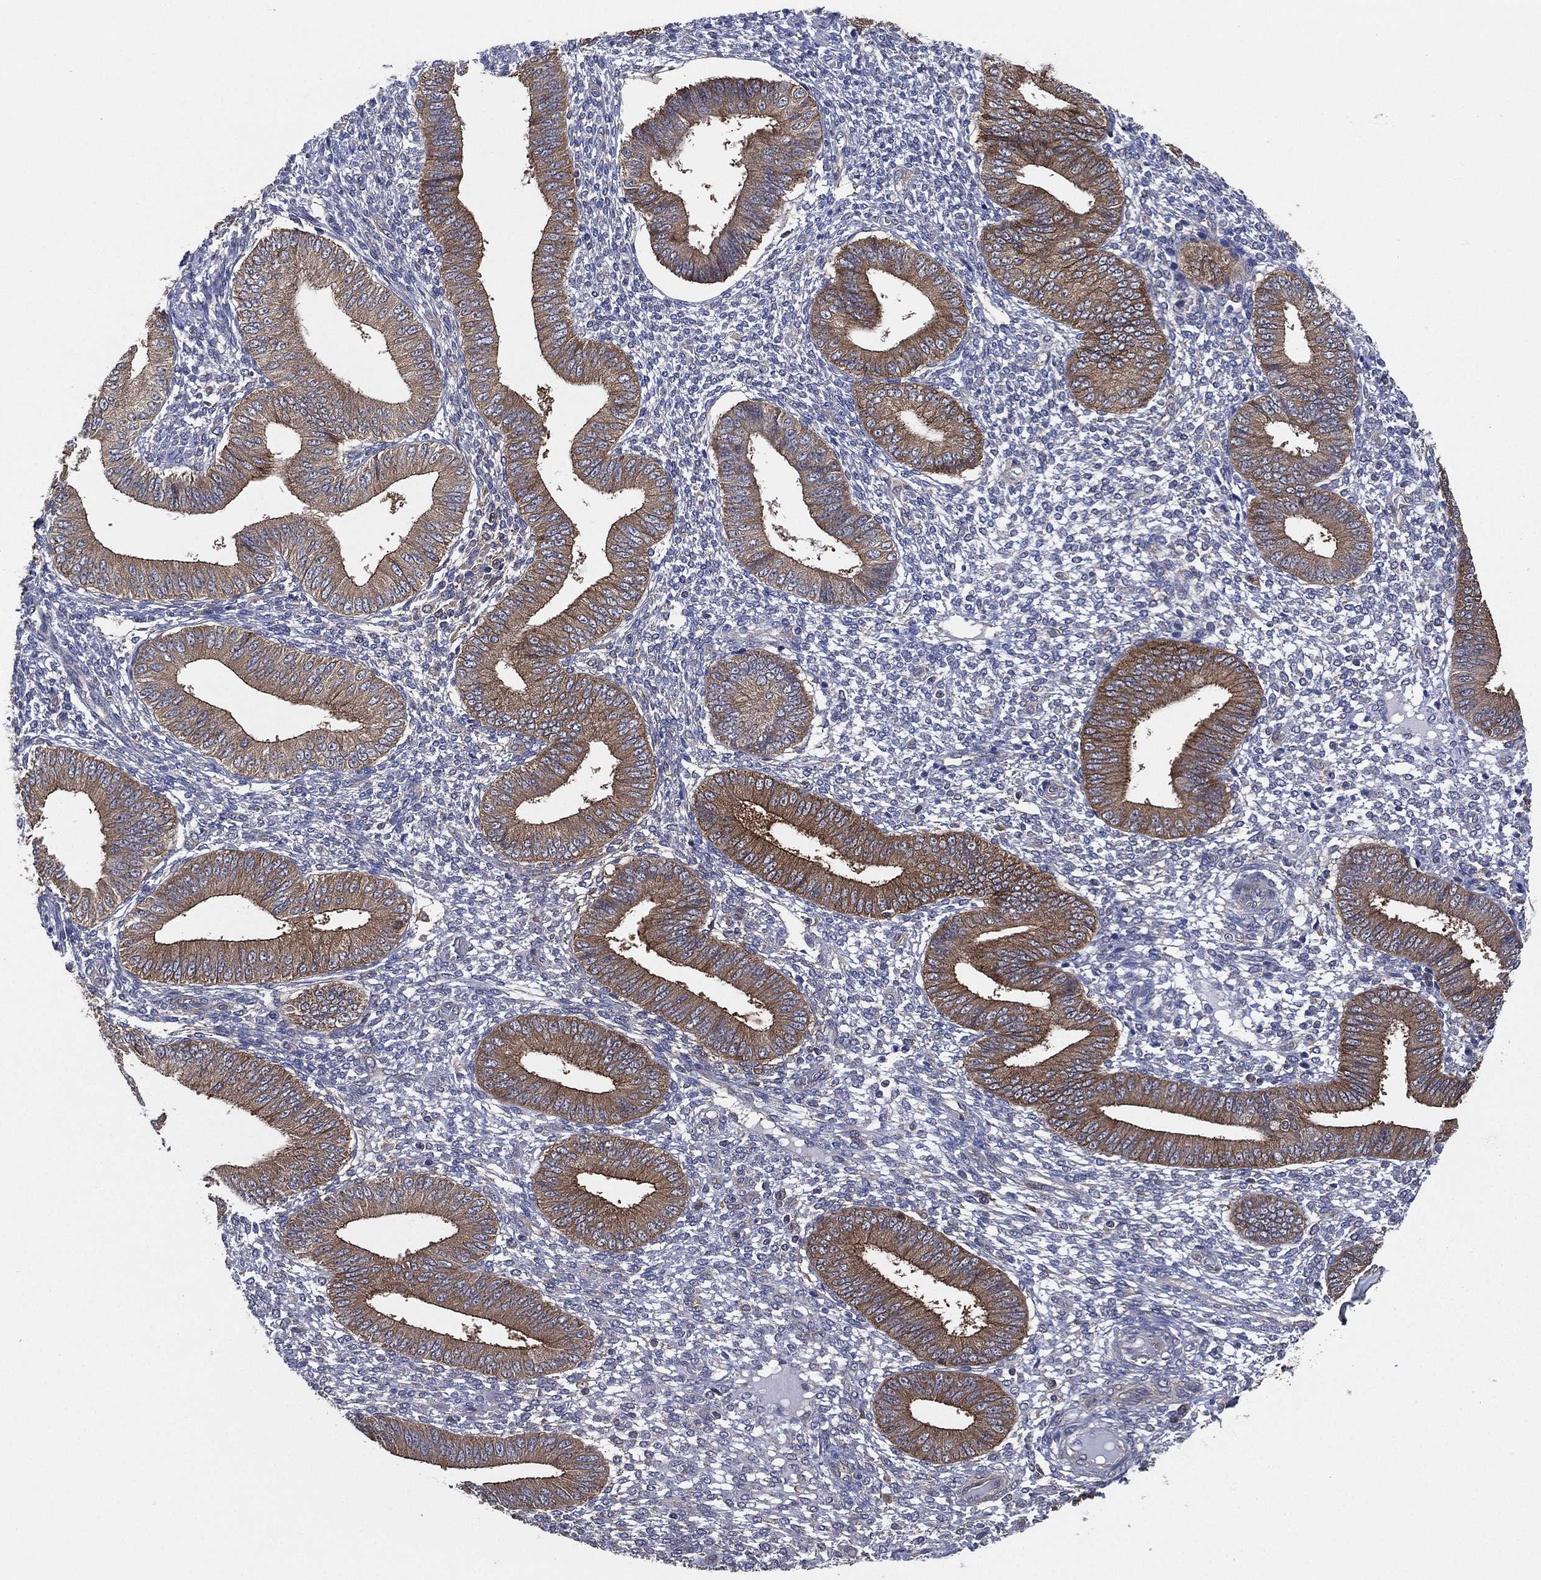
{"staining": {"intensity": "negative", "quantity": "none", "location": "none"}, "tissue": "endometrium", "cell_type": "Cells in endometrial stroma", "image_type": "normal", "snomed": [{"axis": "morphology", "description": "Normal tissue, NOS"}, {"axis": "topography", "description": "Endometrium"}], "caption": "IHC photomicrograph of benign endometrium stained for a protein (brown), which reveals no expression in cells in endometrial stroma. (Immunohistochemistry, brightfield microscopy, high magnification).", "gene": "SMPD3", "patient": {"sex": "female", "age": 42}}